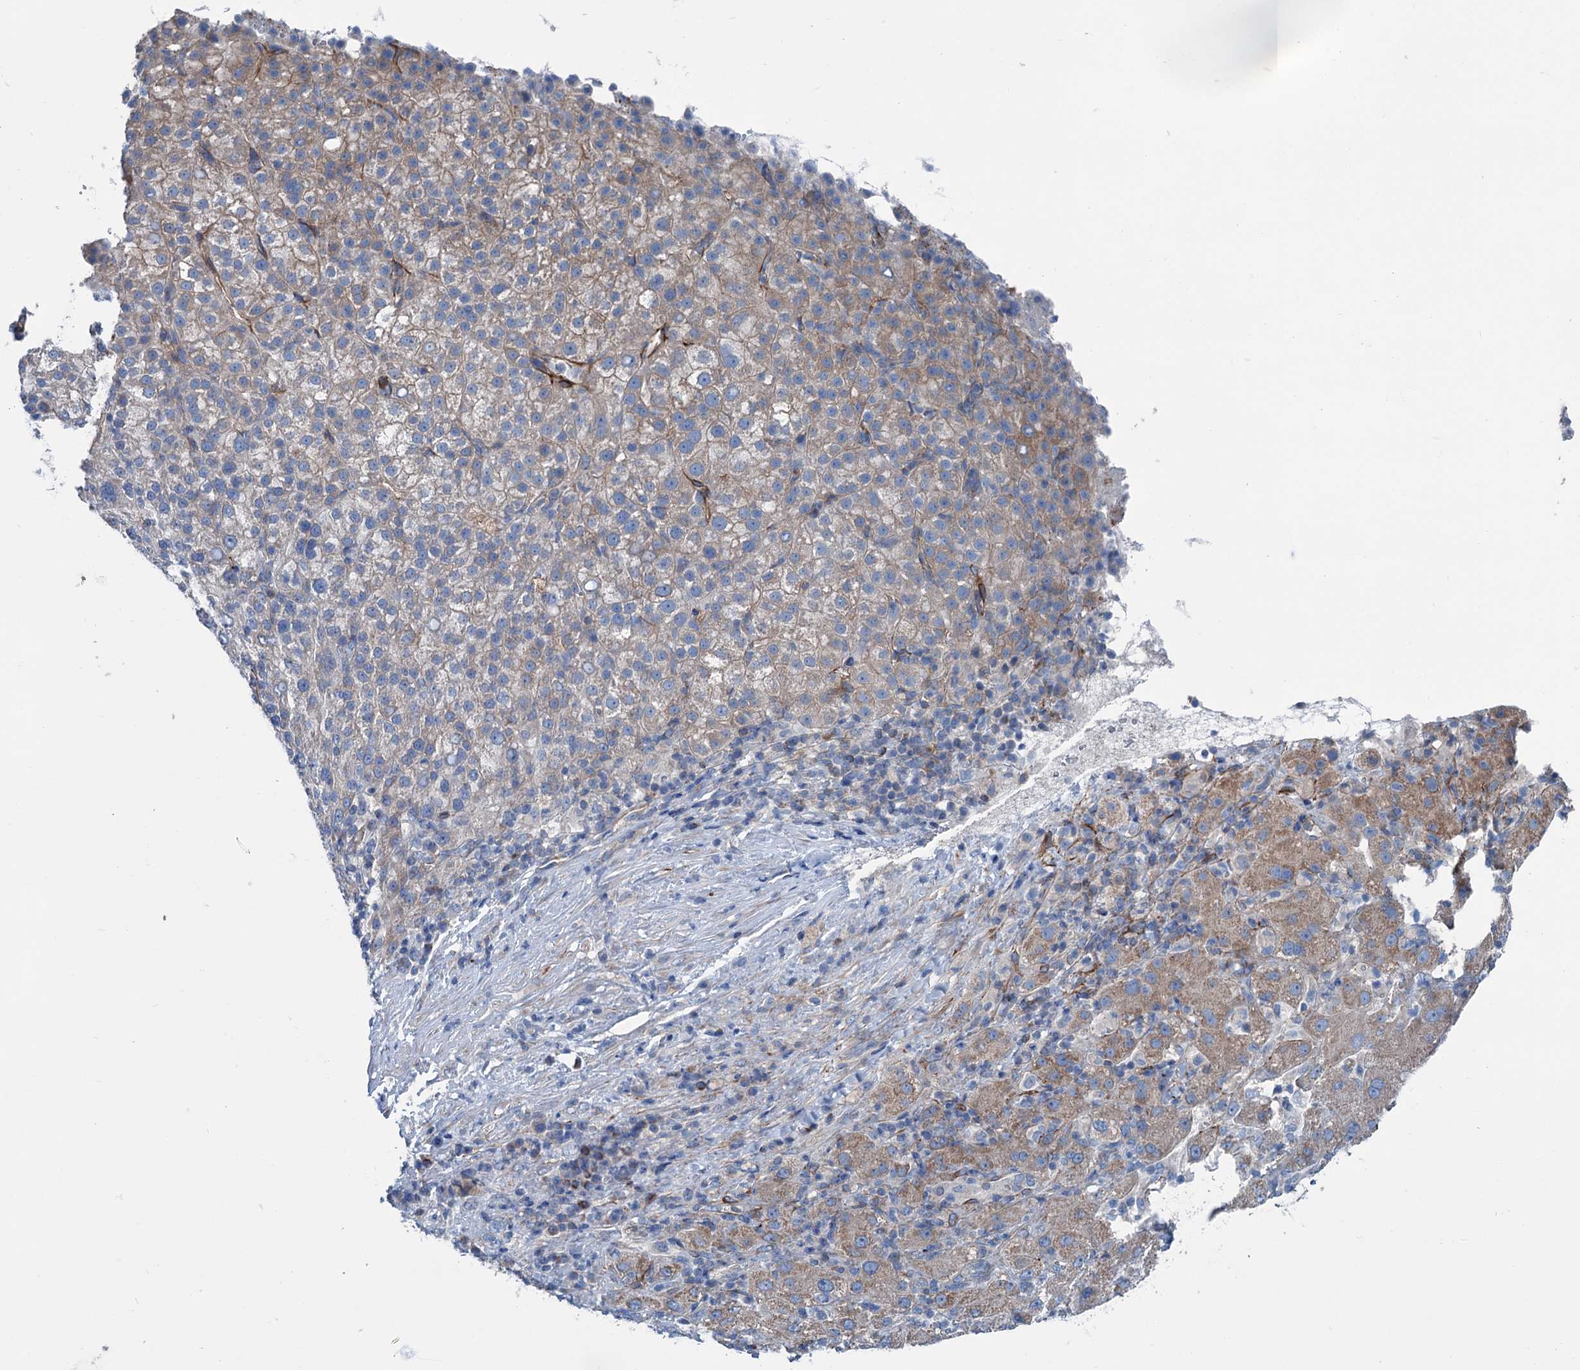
{"staining": {"intensity": "weak", "quantity": "<25%", "location": "cytoplasmic/membranous"}, "tissue": "liver cancer", "cell_type": "Tumor cells", "image_type": "cancer", "snomed": [{"axis": "morphology", "description": "Carcinoma, Hepatocellular, NOS"}, {"axis": "topography", "description": "Liver"}], "caption": "IHC image of neoplastic tissue: human liver hepatocellular carcinoma stained with DAB (3,3'-diaminobenzidine) reveals no significant protein expression in tumor cells.", "gene": "CALCOCO1", "patient": {"sex": "female", "age": 58}}